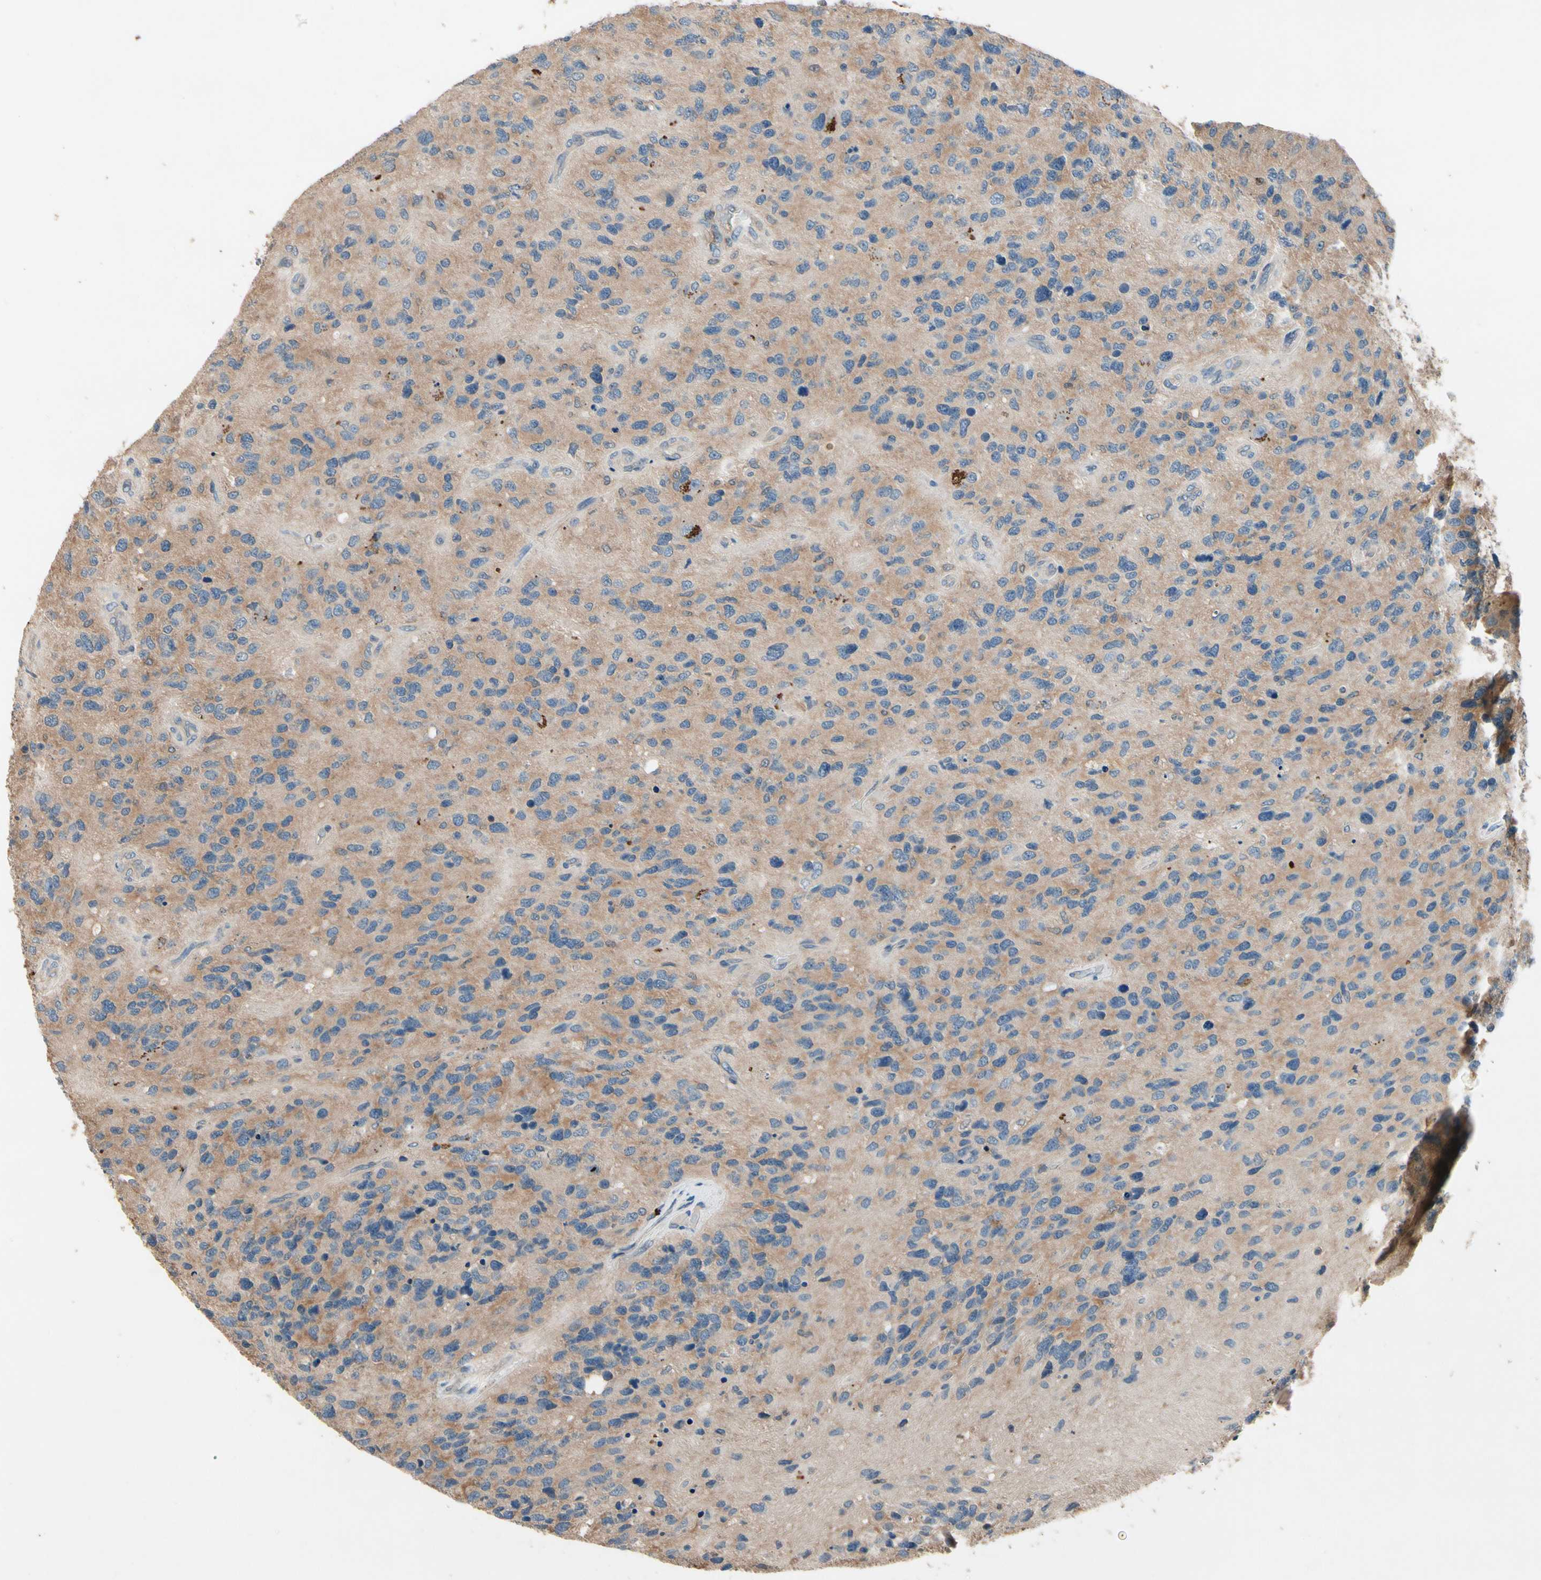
{"staining": {"intensity": "weak", "quantity": ">75%", "location": "cytoplasmic/membranous"}, "tissue": "glioma", "cell_type": "Tumor cells", "image_type": "cancer", "snomed": [{"axis": "morphology", "description": "Glioma, malignant, High grade"}, {"axis": "topography", "description": "Brain"}], "caption": "This photomicrograph displays IHC staining of human glioma, with low weak cytoplasmic/membranous staining in about >75% of tumor cells.", "gene": "IL1RL1", "patient": {"sex": "female", "age": 58}}